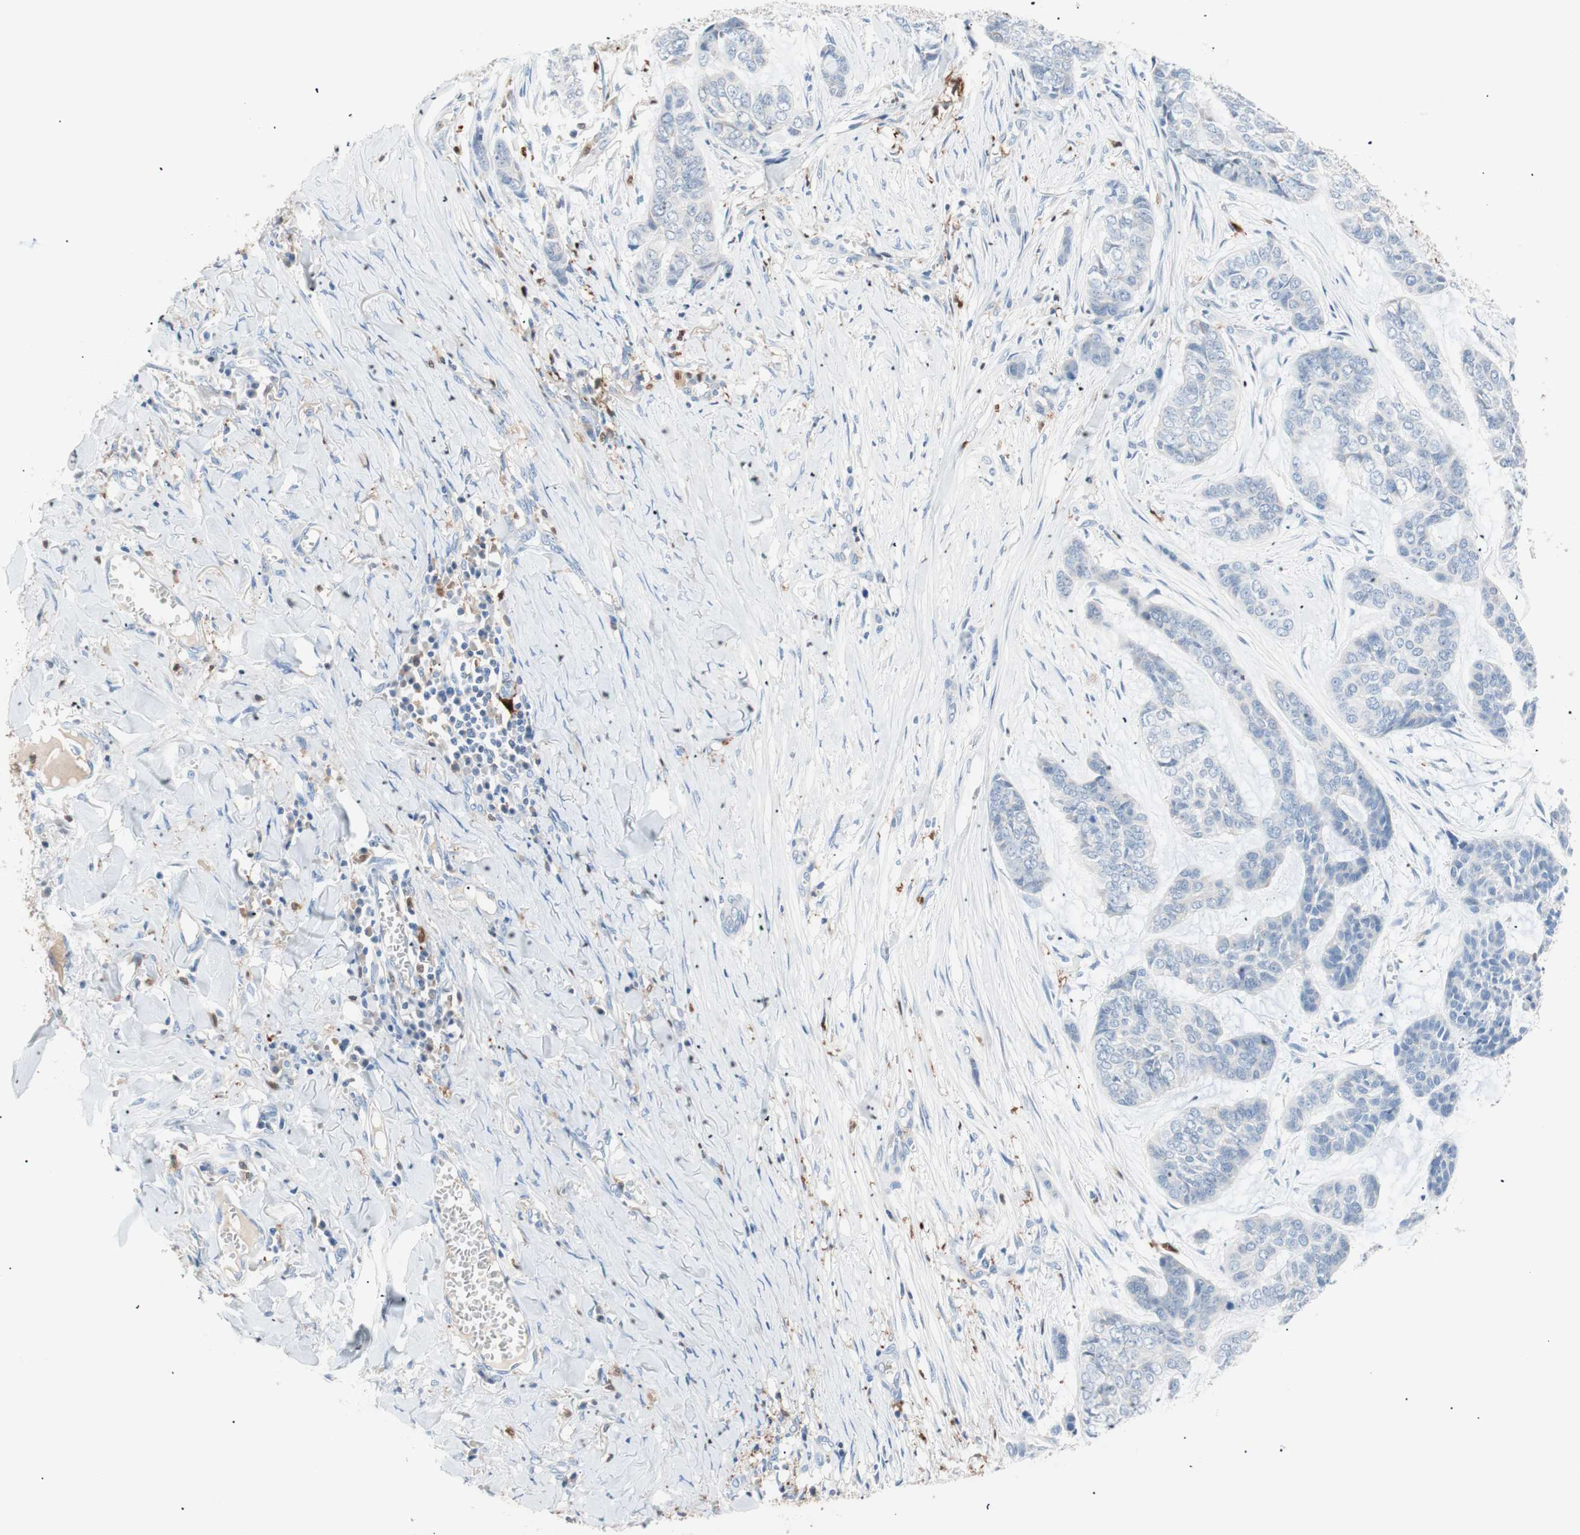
{"staining": {"intensity": "negative", "quantity": "none", "location": "none"}, "tissue": "skin cancer", "cell_type": "Tumor cells", "image_type": "cancer", "snomed": [{"axis": "morphology", "description": "Basal cell carcinoma"}, {"axis": "topography", "description": "Skin"}], "caption": "Skin basal cell carcinoma was stained to show a protein in brown. There is no significant positivity in tumor cells.", "gene": "IL18", "patient": {"sex": "female", "age": 64}}